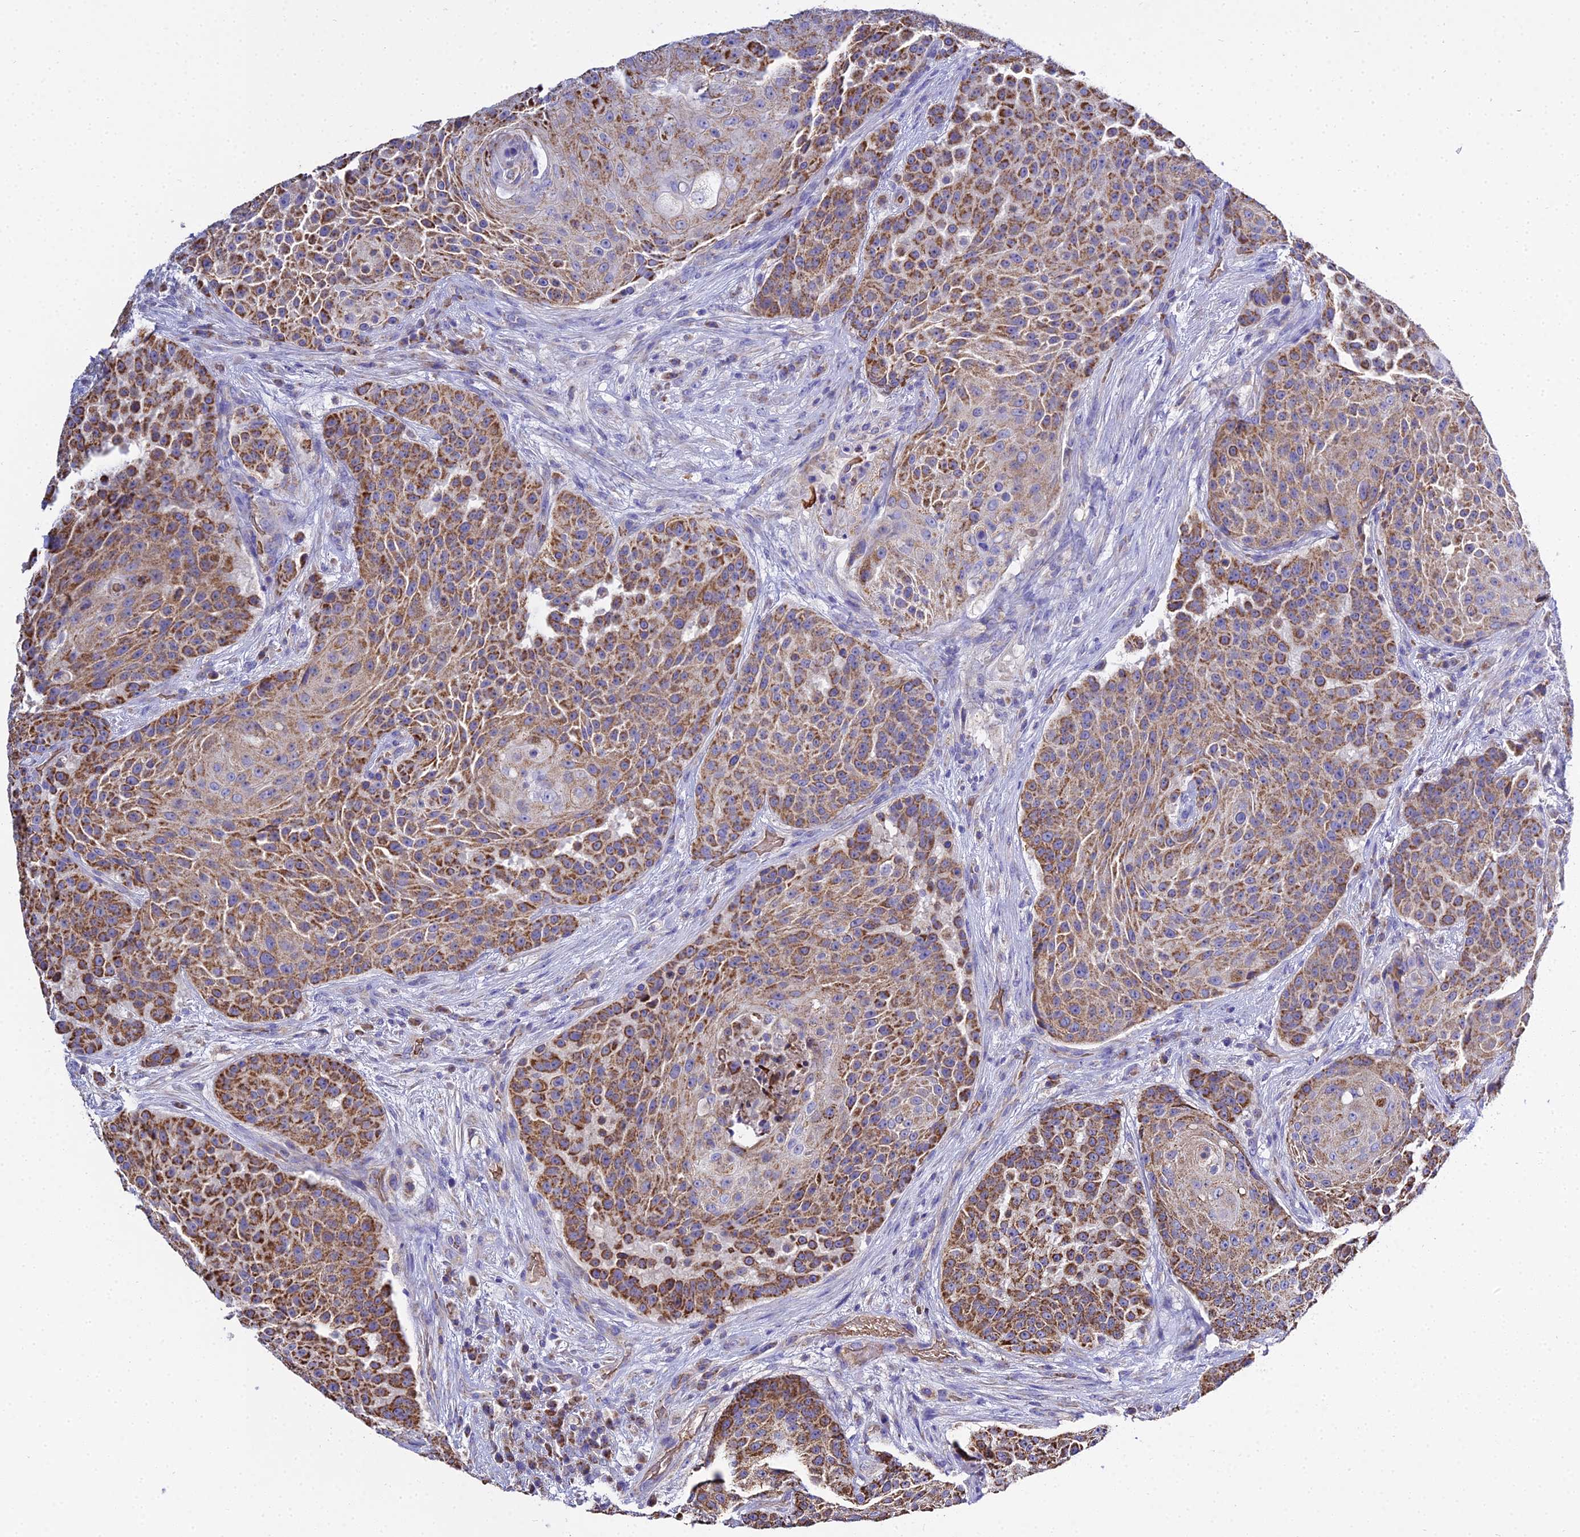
{"staining": {"intensity": "moderate", "quantity": ">75%", "location": "cytoplasmic/membranous"}, "tissue": "urothelial cancer", "cell_type": "Tumor cells", "image_type": "cancer", "snomed": [{"axis": "morphology", "description": "Urothelial carcinoma, High grade"}, {"axis": "topography", "description": "Urinary bladder"}], "caption": "Urothelial carcinoma (high-grade) stained with a protein marker shows moderate staining in tumor cells.", "gene": "TYW5", "patient": {"sex": "female", "age": 63}}